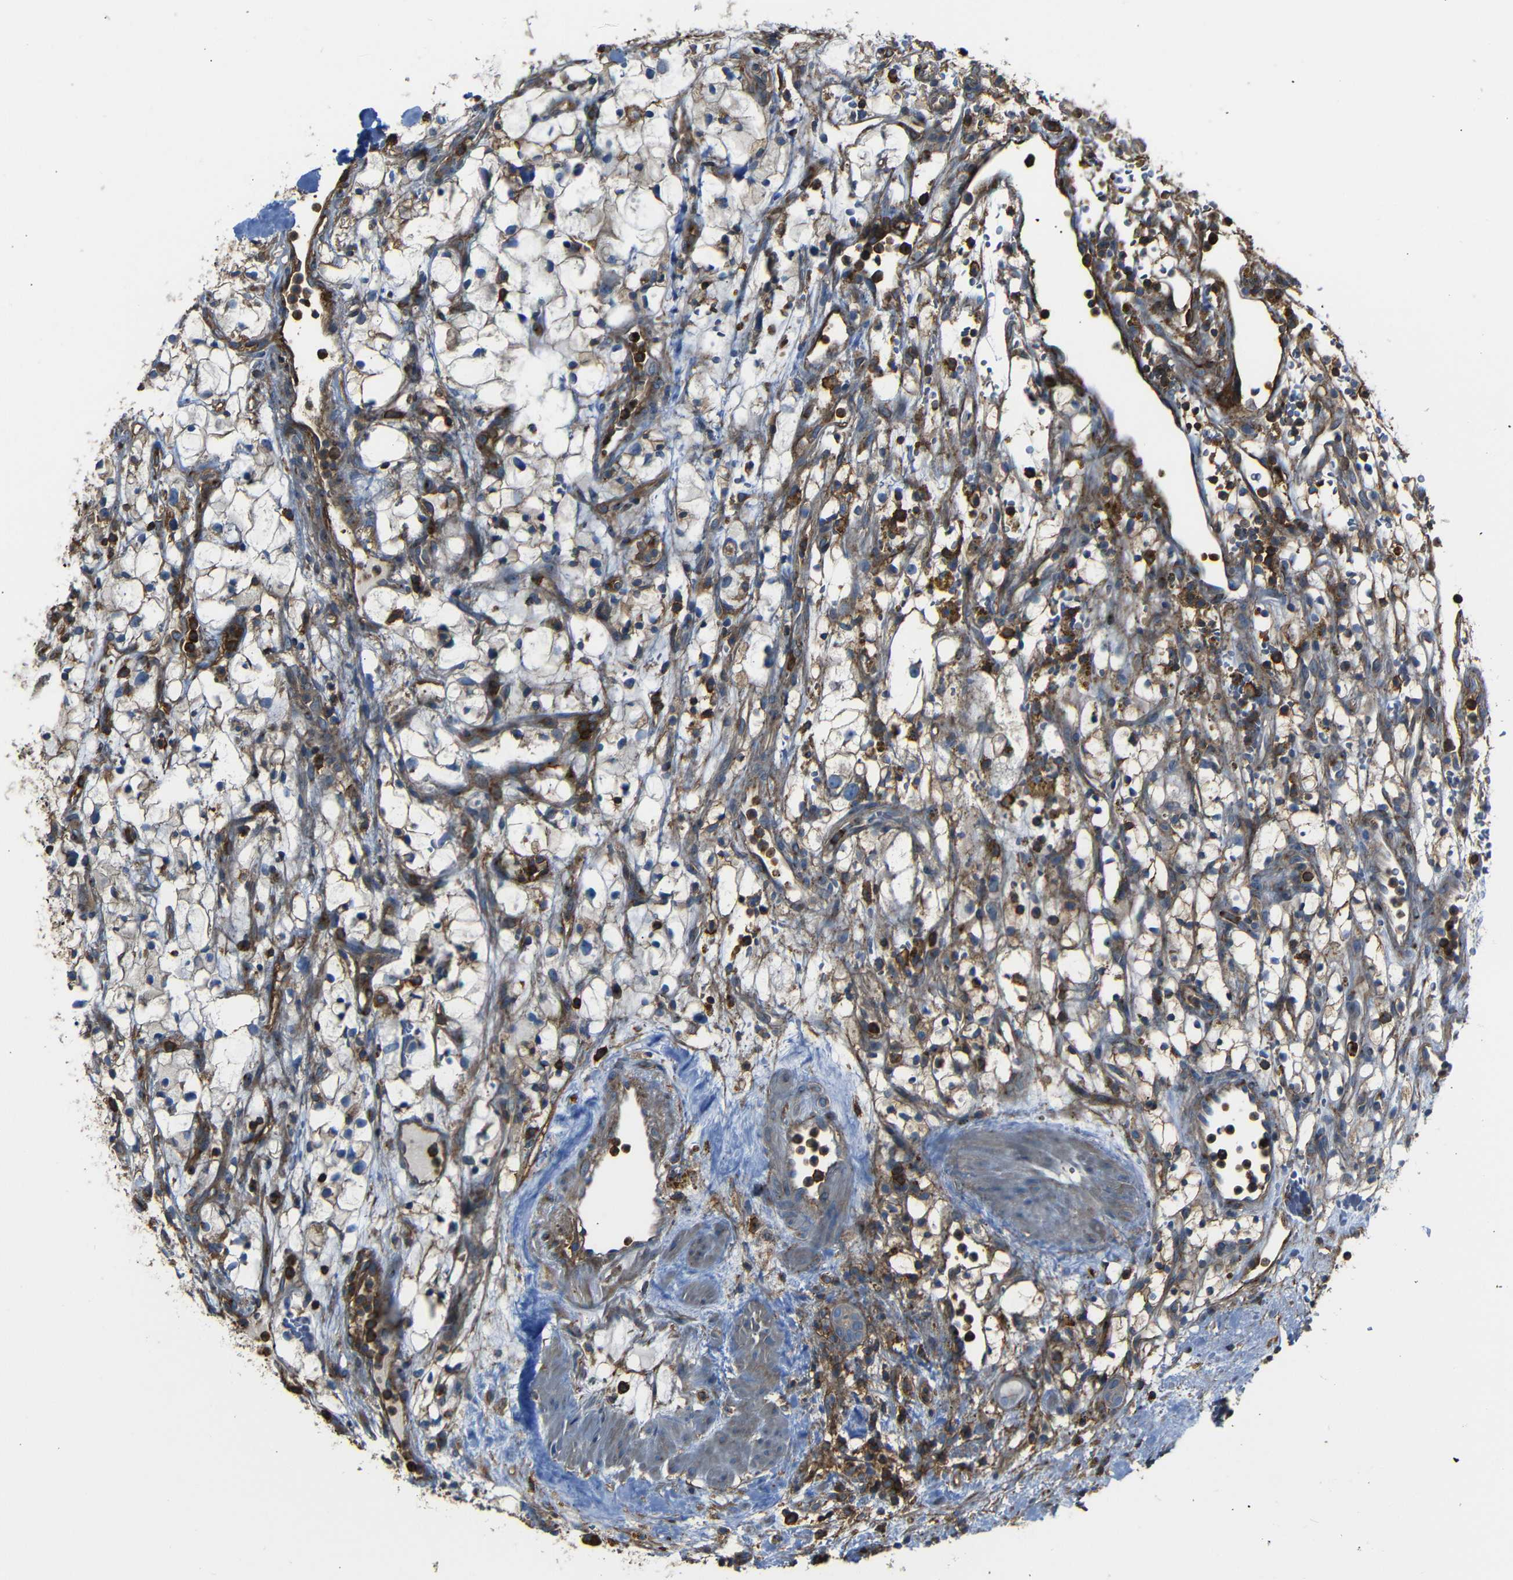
{"staining": {"intensity": "weak", "quantity": ">75%", "location": "cytoplasmic/membranous"}, "tissue": "renal cancer", "cell_type": "Tumor cells", "image_type": "cancer", "snomed": [{"axis": "morphology", "description": "Adenocarcinoma, NOS"}, {"axis": "topography", "description": "Kidney"}], "caption": "Approximately >75% of tumor cells in human renal cancer (adenocarcinoma) display weak cytoplasmic/membranous protein staining as visualized by brown immunohistochemical staining.", "gene": "ADGRE5", "patient": {"sex": "female", "age": 60}}